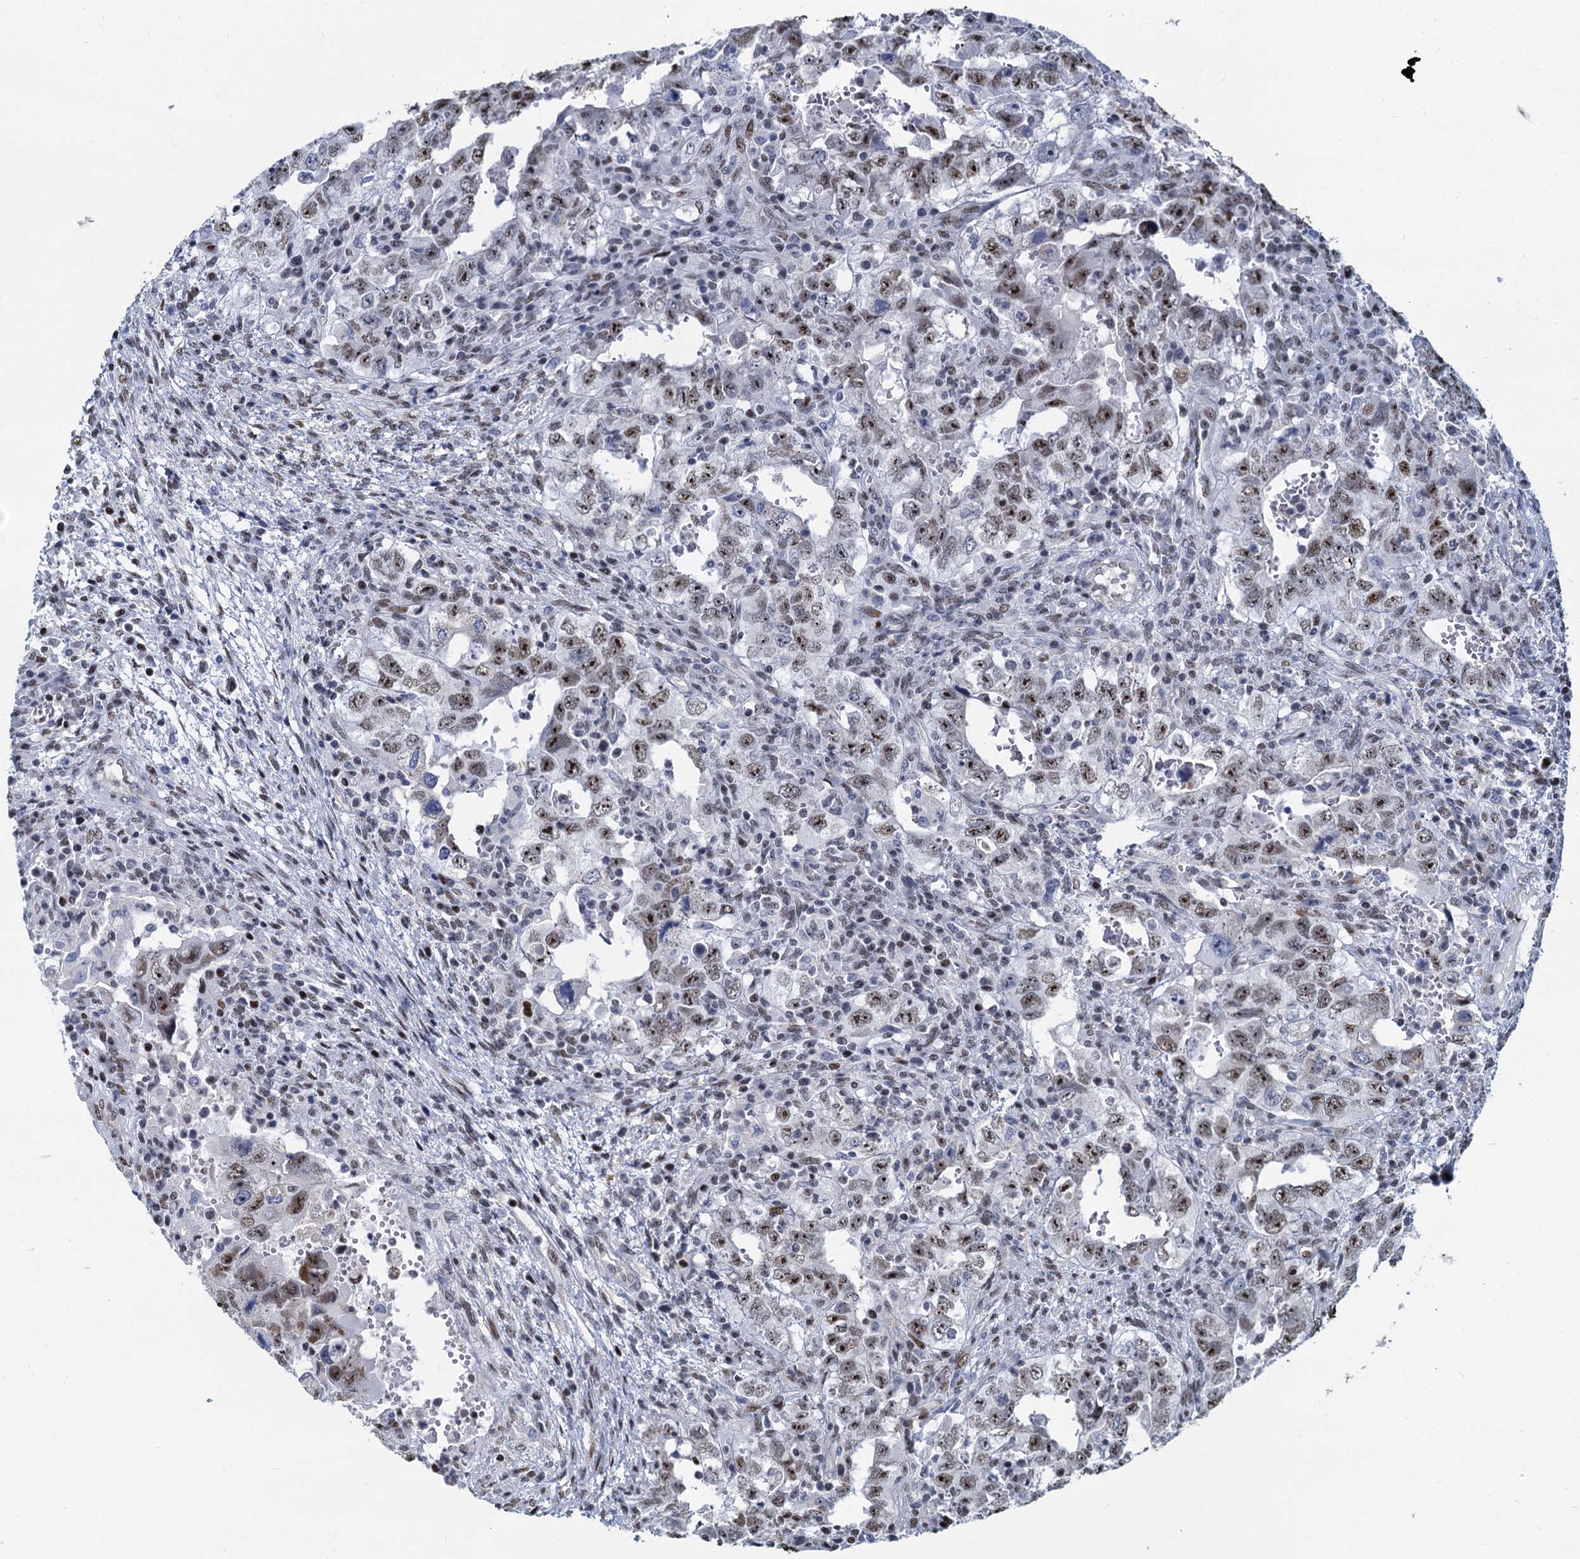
{"staining": {"intensity": "moderate", "quantity": "25%-75%", "location": "nuclear"}, "tissue": "testis cancer", "cell_type": "Tumor cells", "image_type": "cancer", "snomed": [{"axis": "morphology", "description": "Carcinoma, Embryonal, NOS"}, {"axis": "topography", "description": "Testis"}], "caption": "Approximately 25%-75% of tumor cells in human testis cancer demonstrate moderate nuclear protein staining as visualized by brown immunohistochemical staining.", "gene": "ANKRD49", "patient": {"sex": "male", "age": 26}}